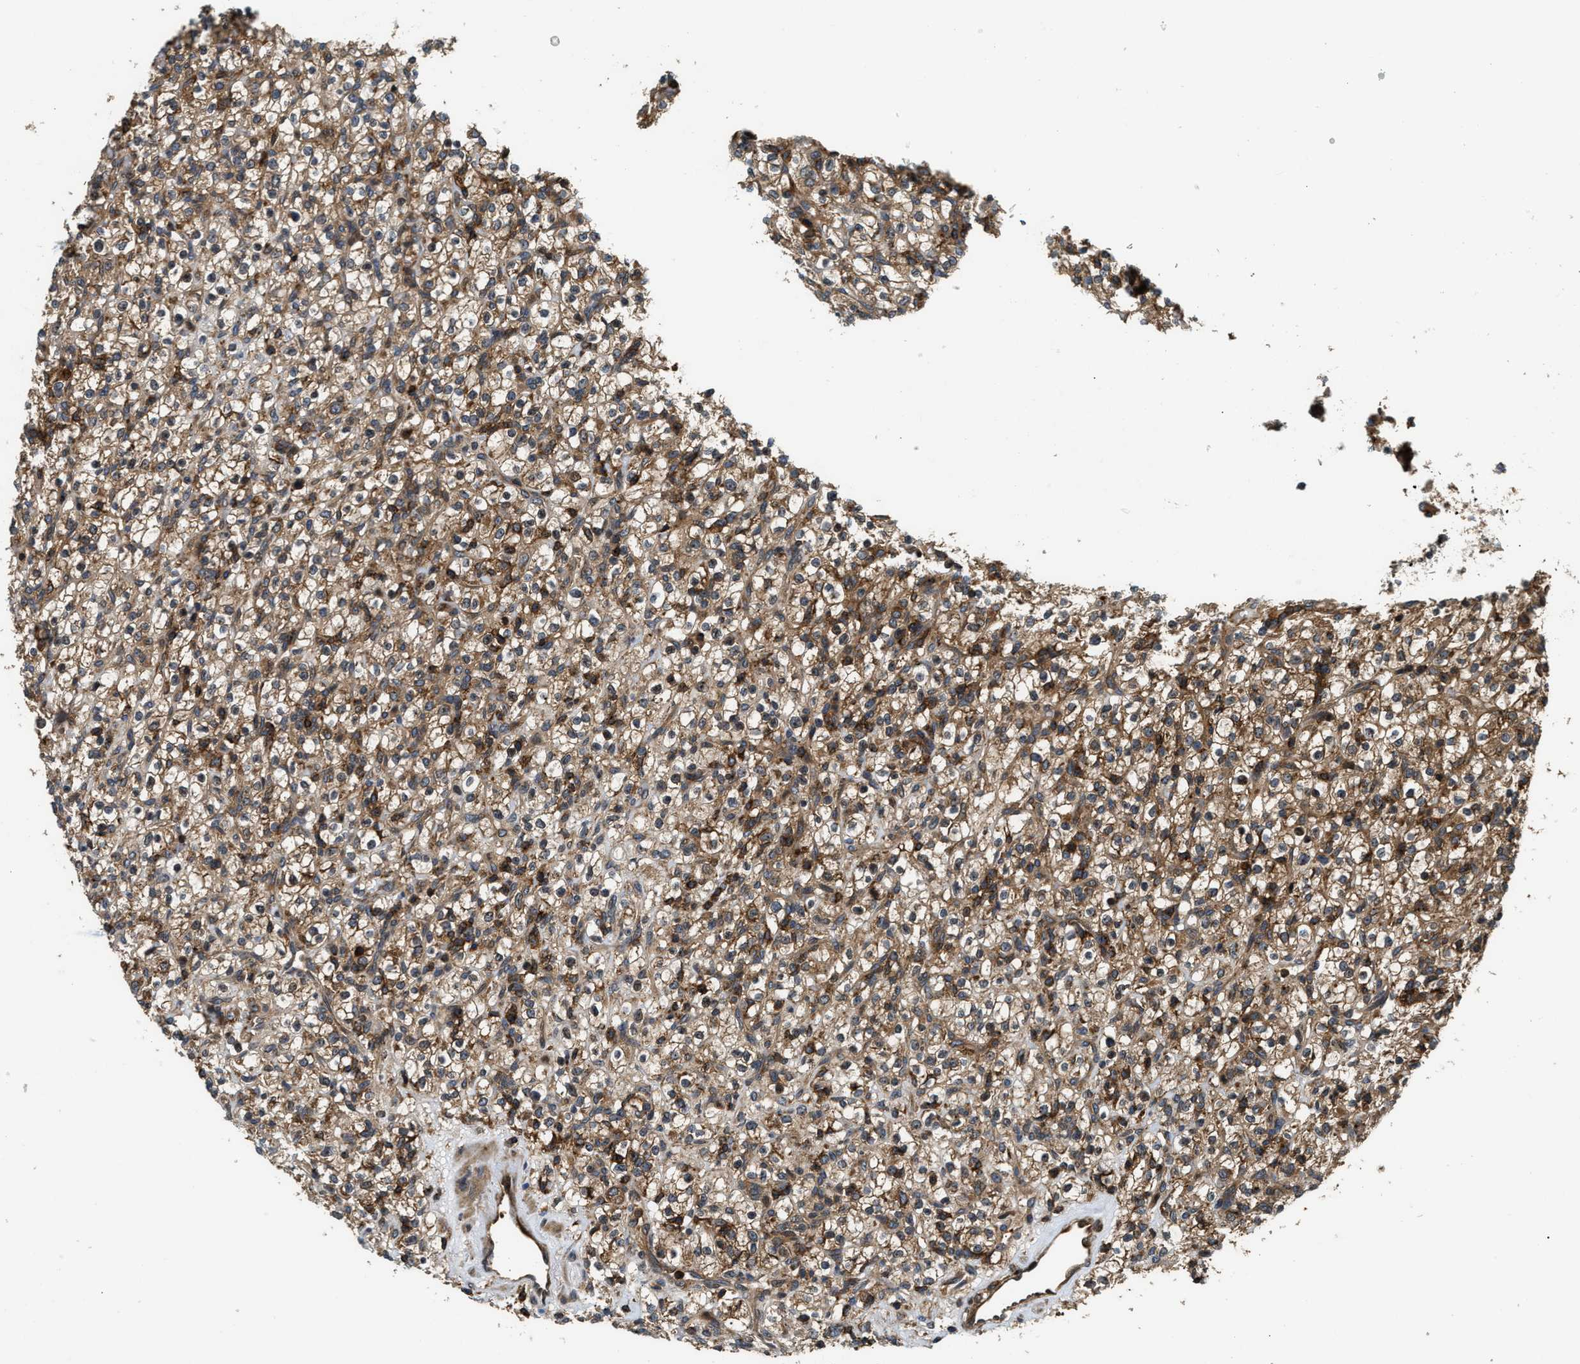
{"staining": {"intensity": "moderate", "quantity": ">75%", "location": "cytoplasmic/membranous"}, "tissue": "renal cancer", "cell_type": "Tumor cells", "image_type": "cancer", "snomed": [{"axis": "morphology", "description": "Normal tissue, NOS"}, {"axis": "morphology", "description": "Adenocarcinoma, NOS"}, {"axis": "topography", "description": "Kidney"}], "caption": "Tumor cells exhibit medium levels of moderate cytoplasmic/membranous staining in about >75% of cells in human renal adenocarcinoma.", "gene": "SNX5", "patient": {"sex": "female", "age": 72}}